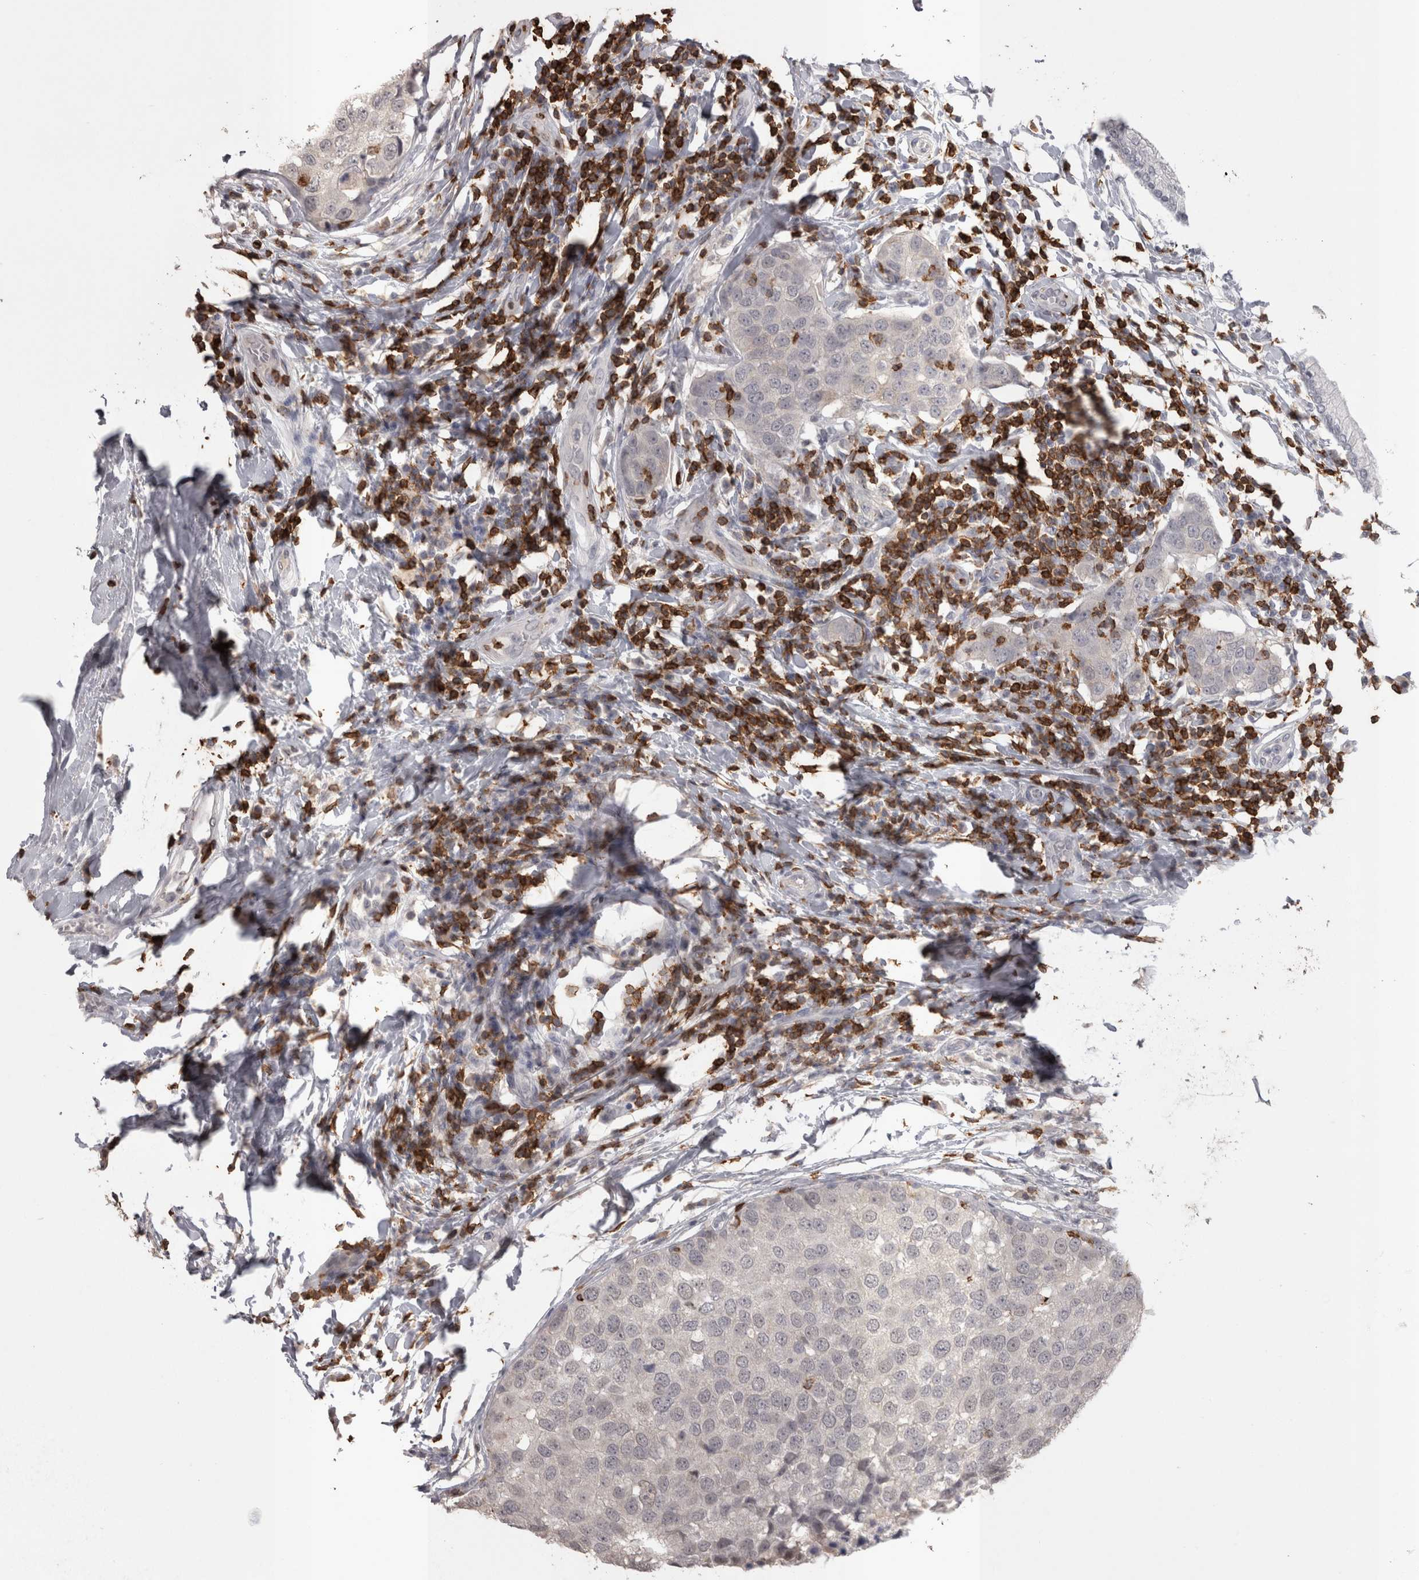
{"staining": {"intensity": "negative", "quantity": "none", "location": "none"}, "tissue": "breast cancer", "cell_type": "Tumor cells", "image_type": "cancer", "snomed": [{"axis": "morphology", "description": "Duct carcinoma"}, {"axis": "topography", "description": "Breast"}], "caption": "Tumor cells are negative for protein expression in human breast cancer.", "gene": "SKAP1", "patient": {"sex": "female", "age": 27}}